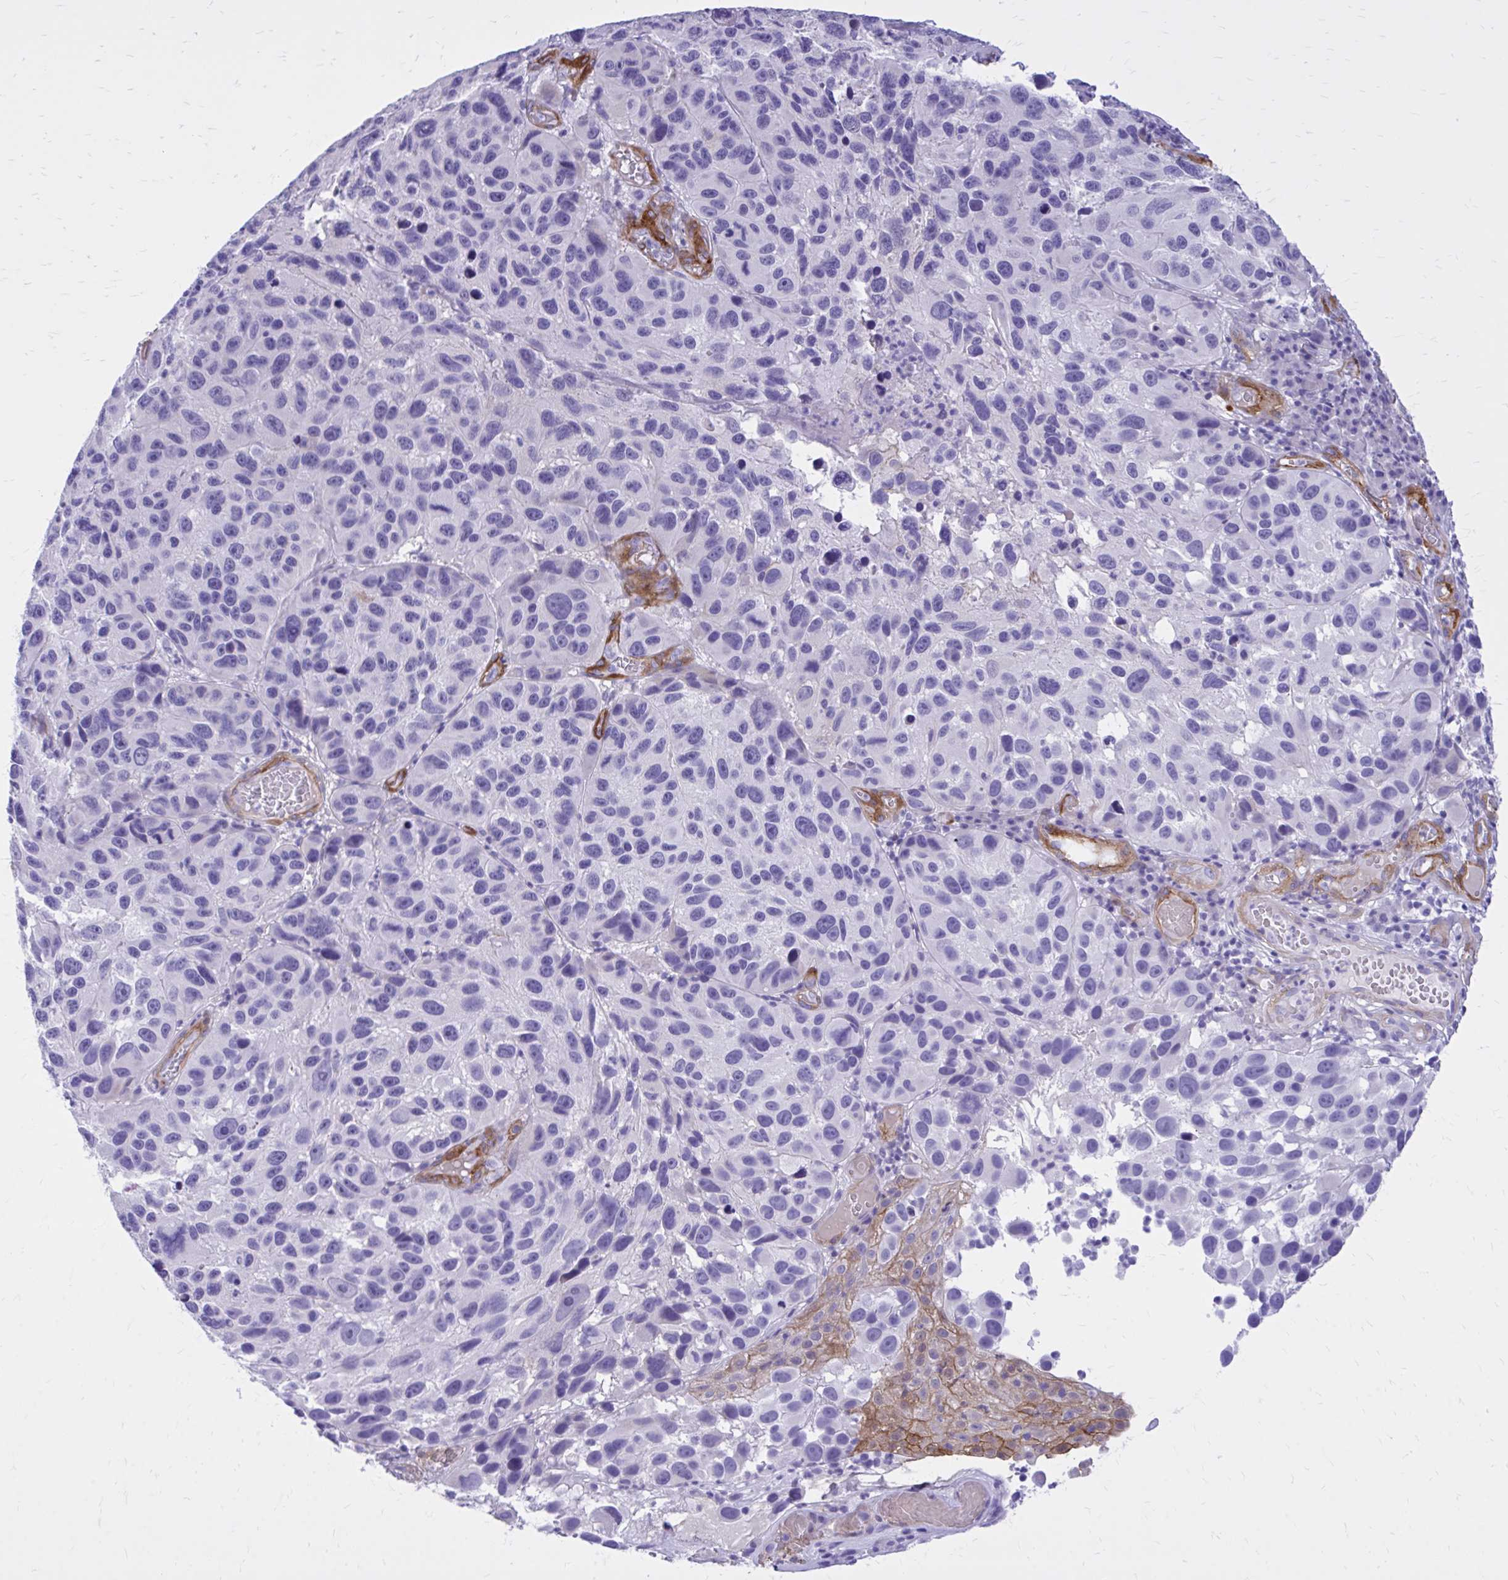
{"staining": {"intensity": "negative", "quantity": "none", "location": "none"}, "tissue": "melanoma", "cell_type": "Tumor cells", "image_type": "cancer", "snomed": [{"axis": "morphology", "description": "Malignant melanoma, NOS"}, {"axis": "topography", "description": "Skin"}], "caption": "Tumor cells are negative for protein expression in human melanoma.", "gene": "EPB41L1", "patient": {"sex": "male", "age": 53}}